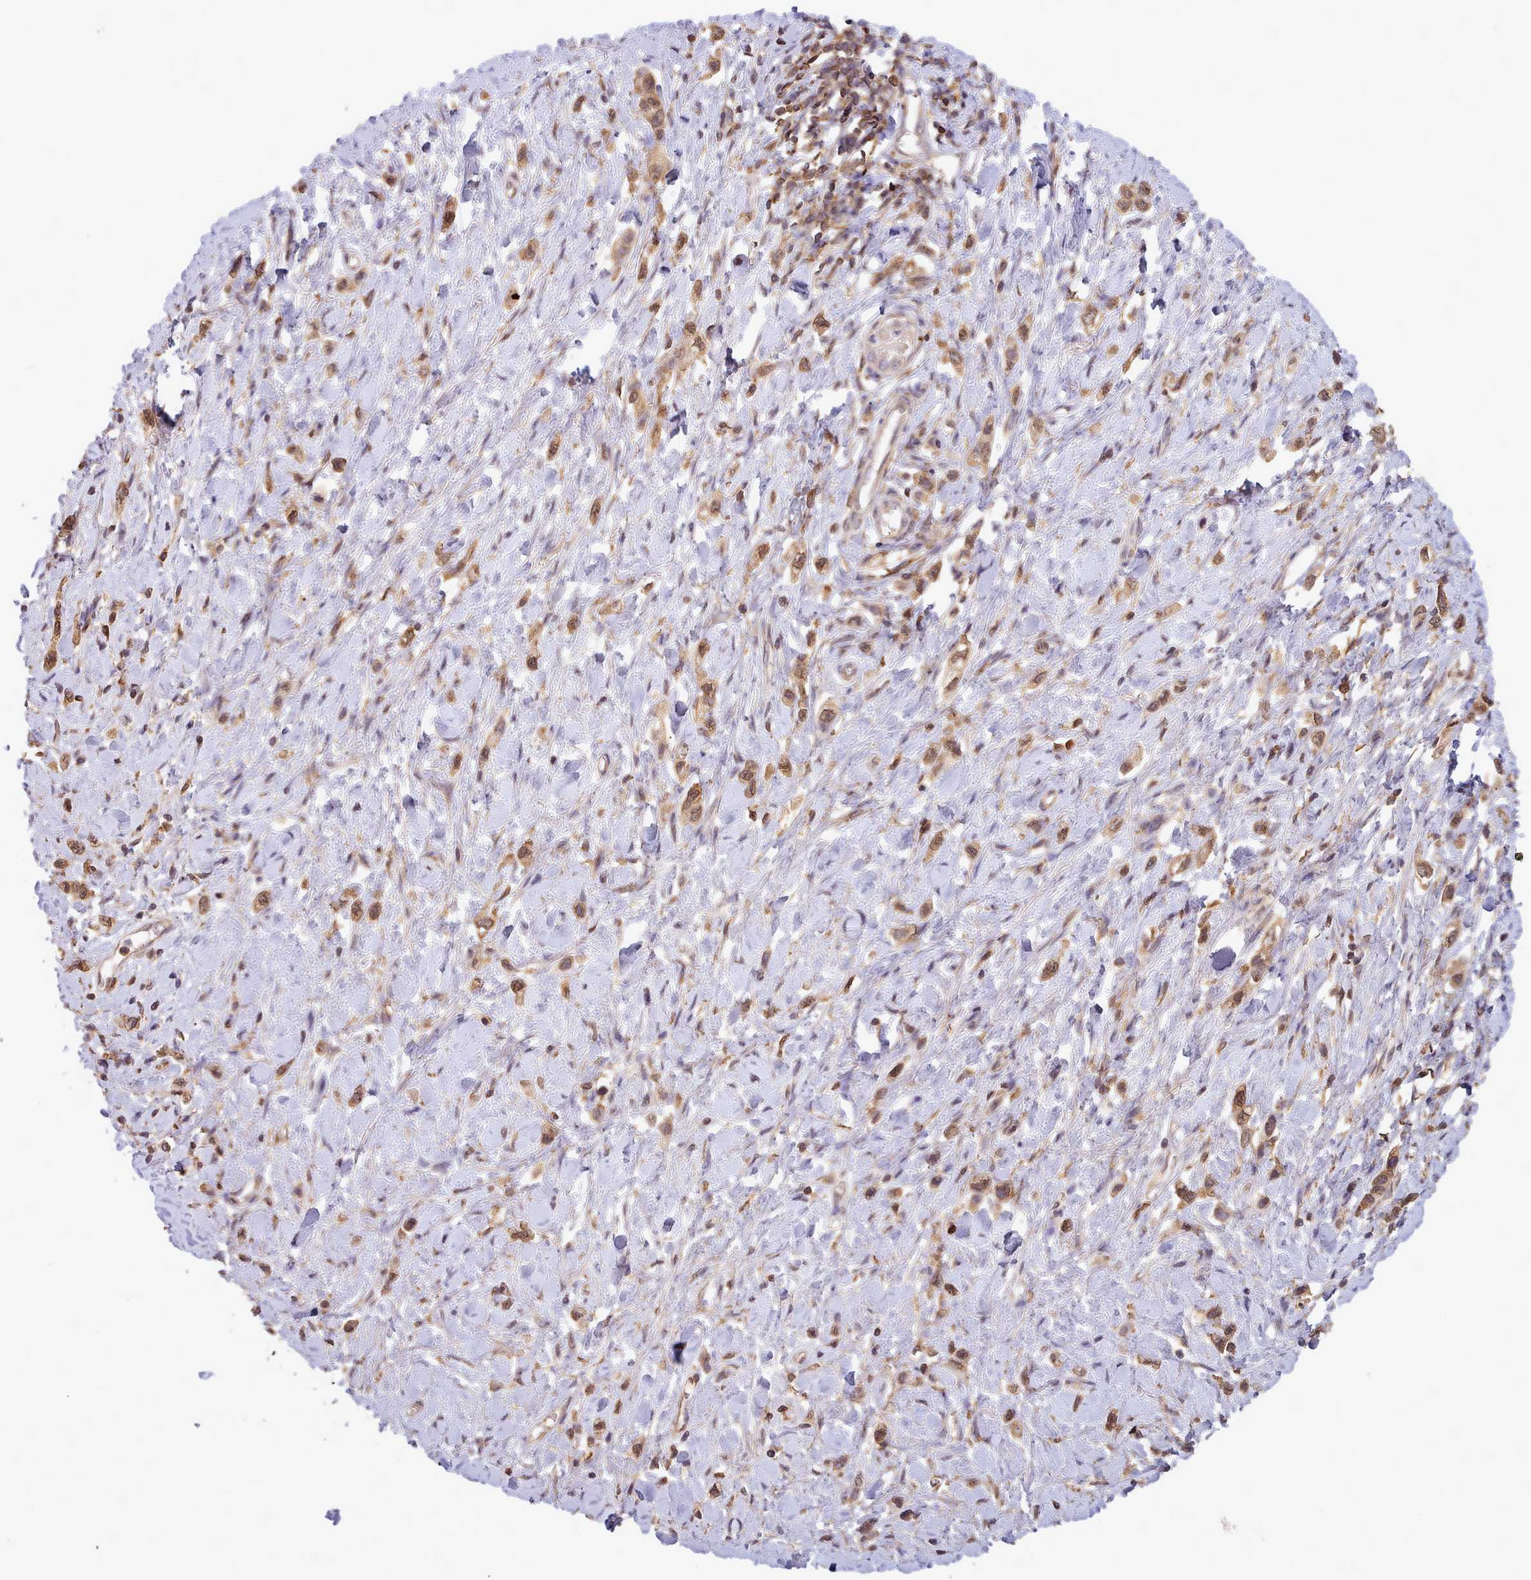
{"staining": {"intensity": "moderate", "quantity": ">75%", "location": "cytoplasmic/membranous,nuclear"}, "tissue": "stomach cancer", "cell_type": "Tumor cells", "image_type": "cancer", "snomed": [{"axis": "morphology", "description": "Adenocarcinoma, NOS"}, {"axis": "topography", "description": "Stomach"}], "caption": "The micrograph displays staining of stomach adenocarcinoma, revealing moderate cytoplasmic/membranous and nuclear protein staining (brown color) within tumor cells.", "gene": "PIP4P1", "patient": {"sex": "female", "age": 65}}